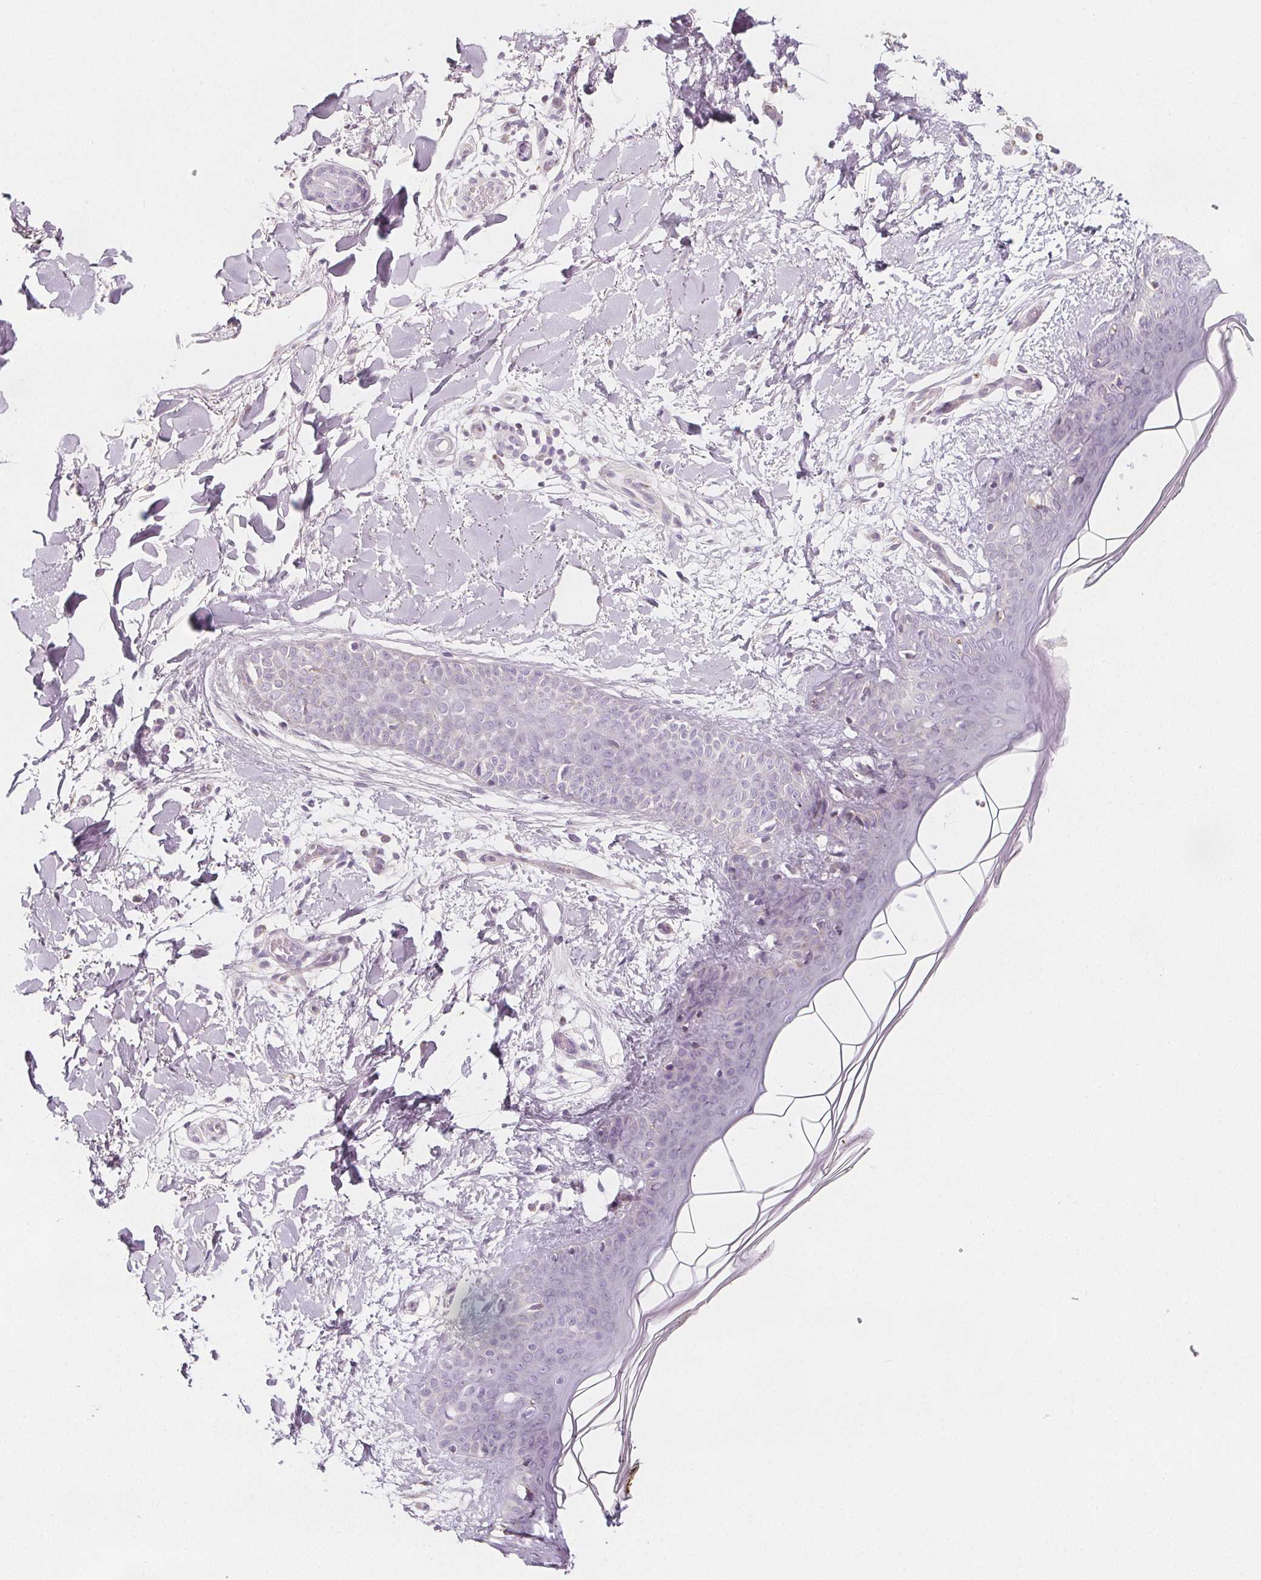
{"staining": {"intensity": "negative", "quantity": "none", "location": "none"}, "tissue": "skin", "cell_type": "Fibroblasts", "image_type": "normal", "snomed": [{"axis": "morphology", "description": "Normal tissue, NOS"}, {"axis": "topography", "description": "Skin"}], "caption": "This is an immunohistochemistry photomicrograph of normal human skin. There is no expression in fibroblasts.", "gene": "IL17C", "patient": {"sex": "female", "age": 34}}